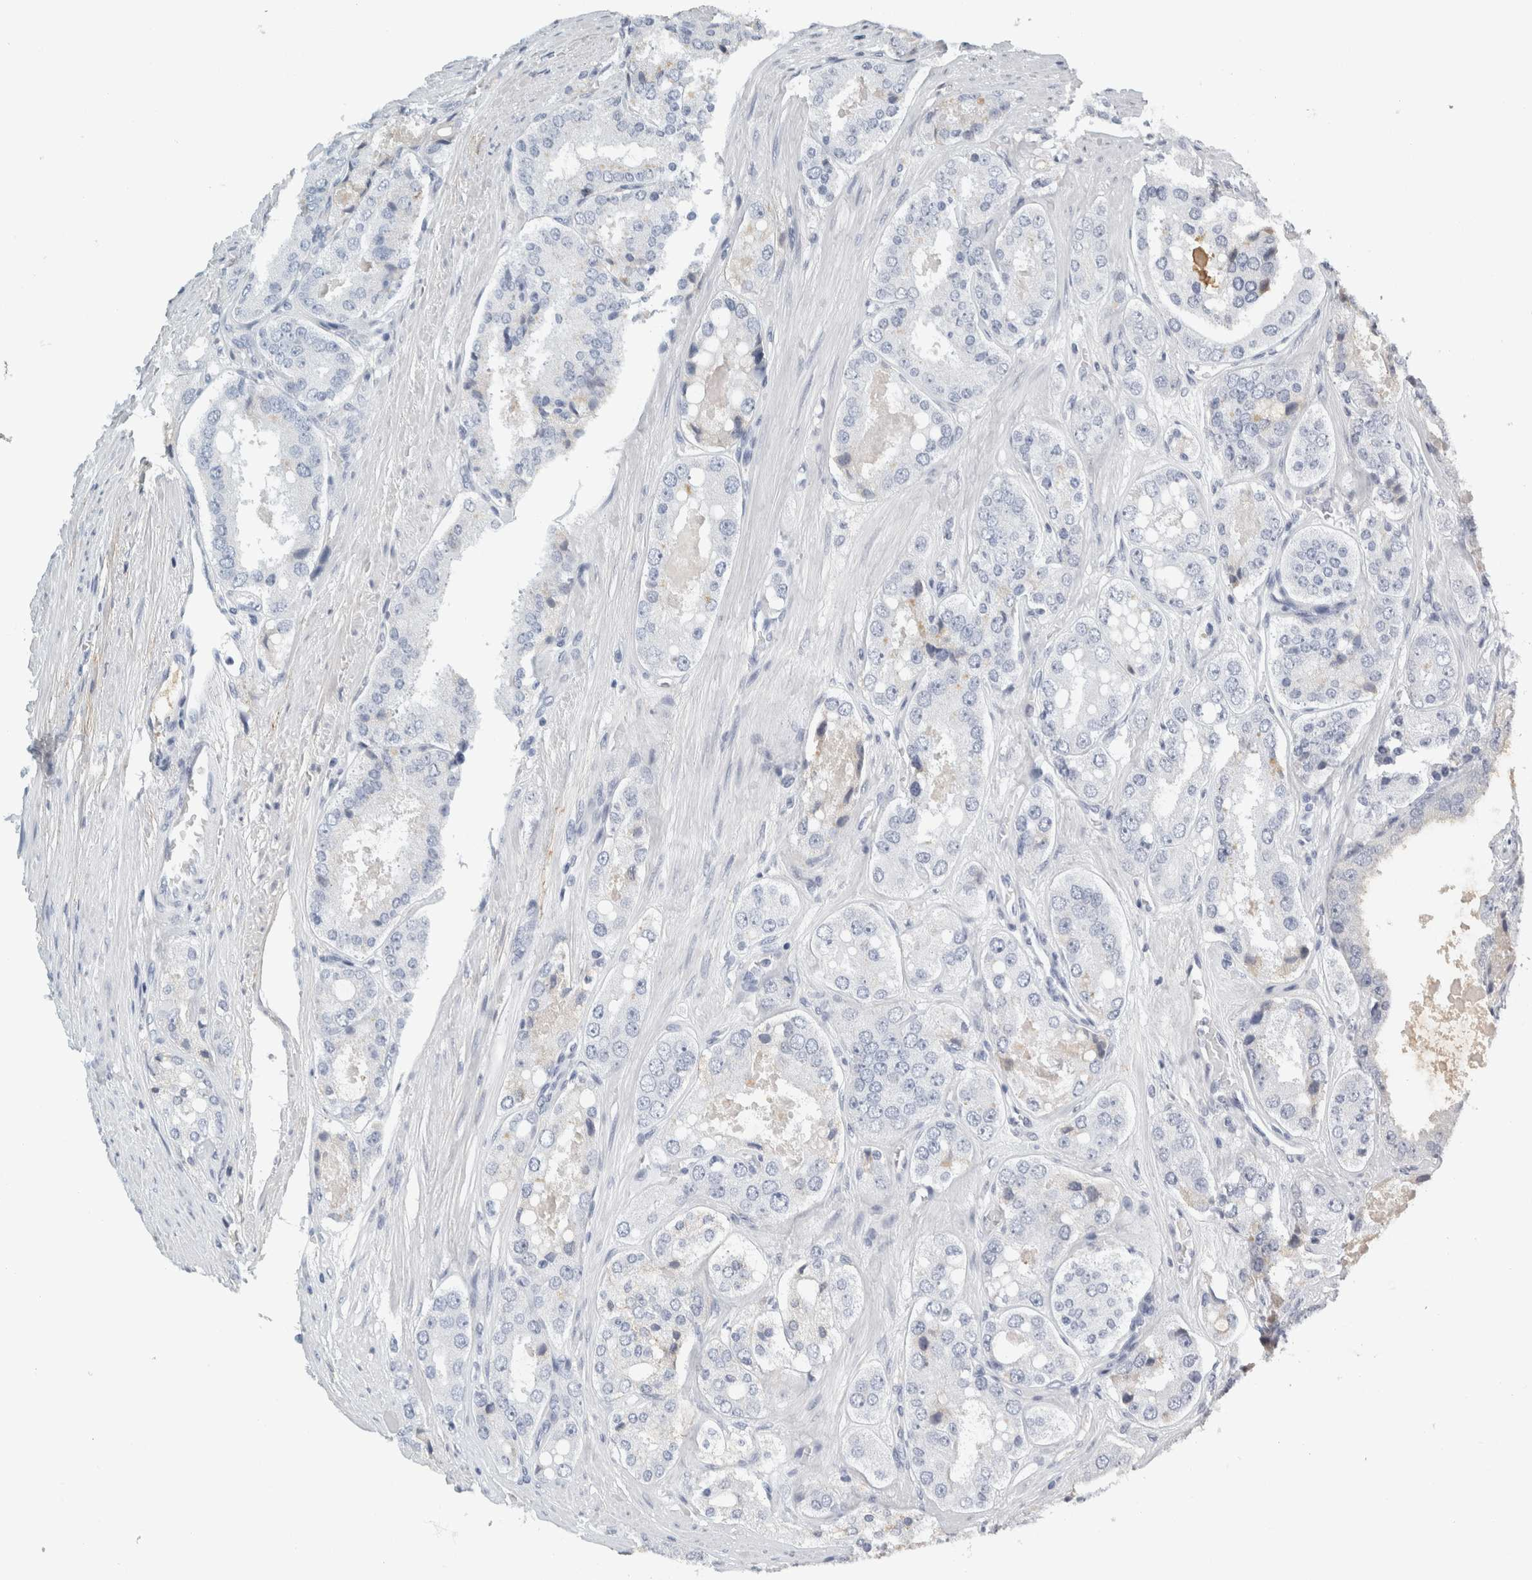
{"staining": {"intensity": "negative", "quantity": "none", "location": "none"}, "tissue": "prostate cancer", "cell_type": "Tumor cells", "image_type": "cancer", "snomed": [{"axis": "morphology", "description": "Adenocarcinoma, High grade"}, {"axis": "topography", "description": "Prostate"}], "caption": "Immunohistochemistry of adenocarcinoma (high-grade) (prostate) reveals no staining in tumor cells.", "gene": "TSPAN8", "patient": {"sex": "male", "age": 65}}